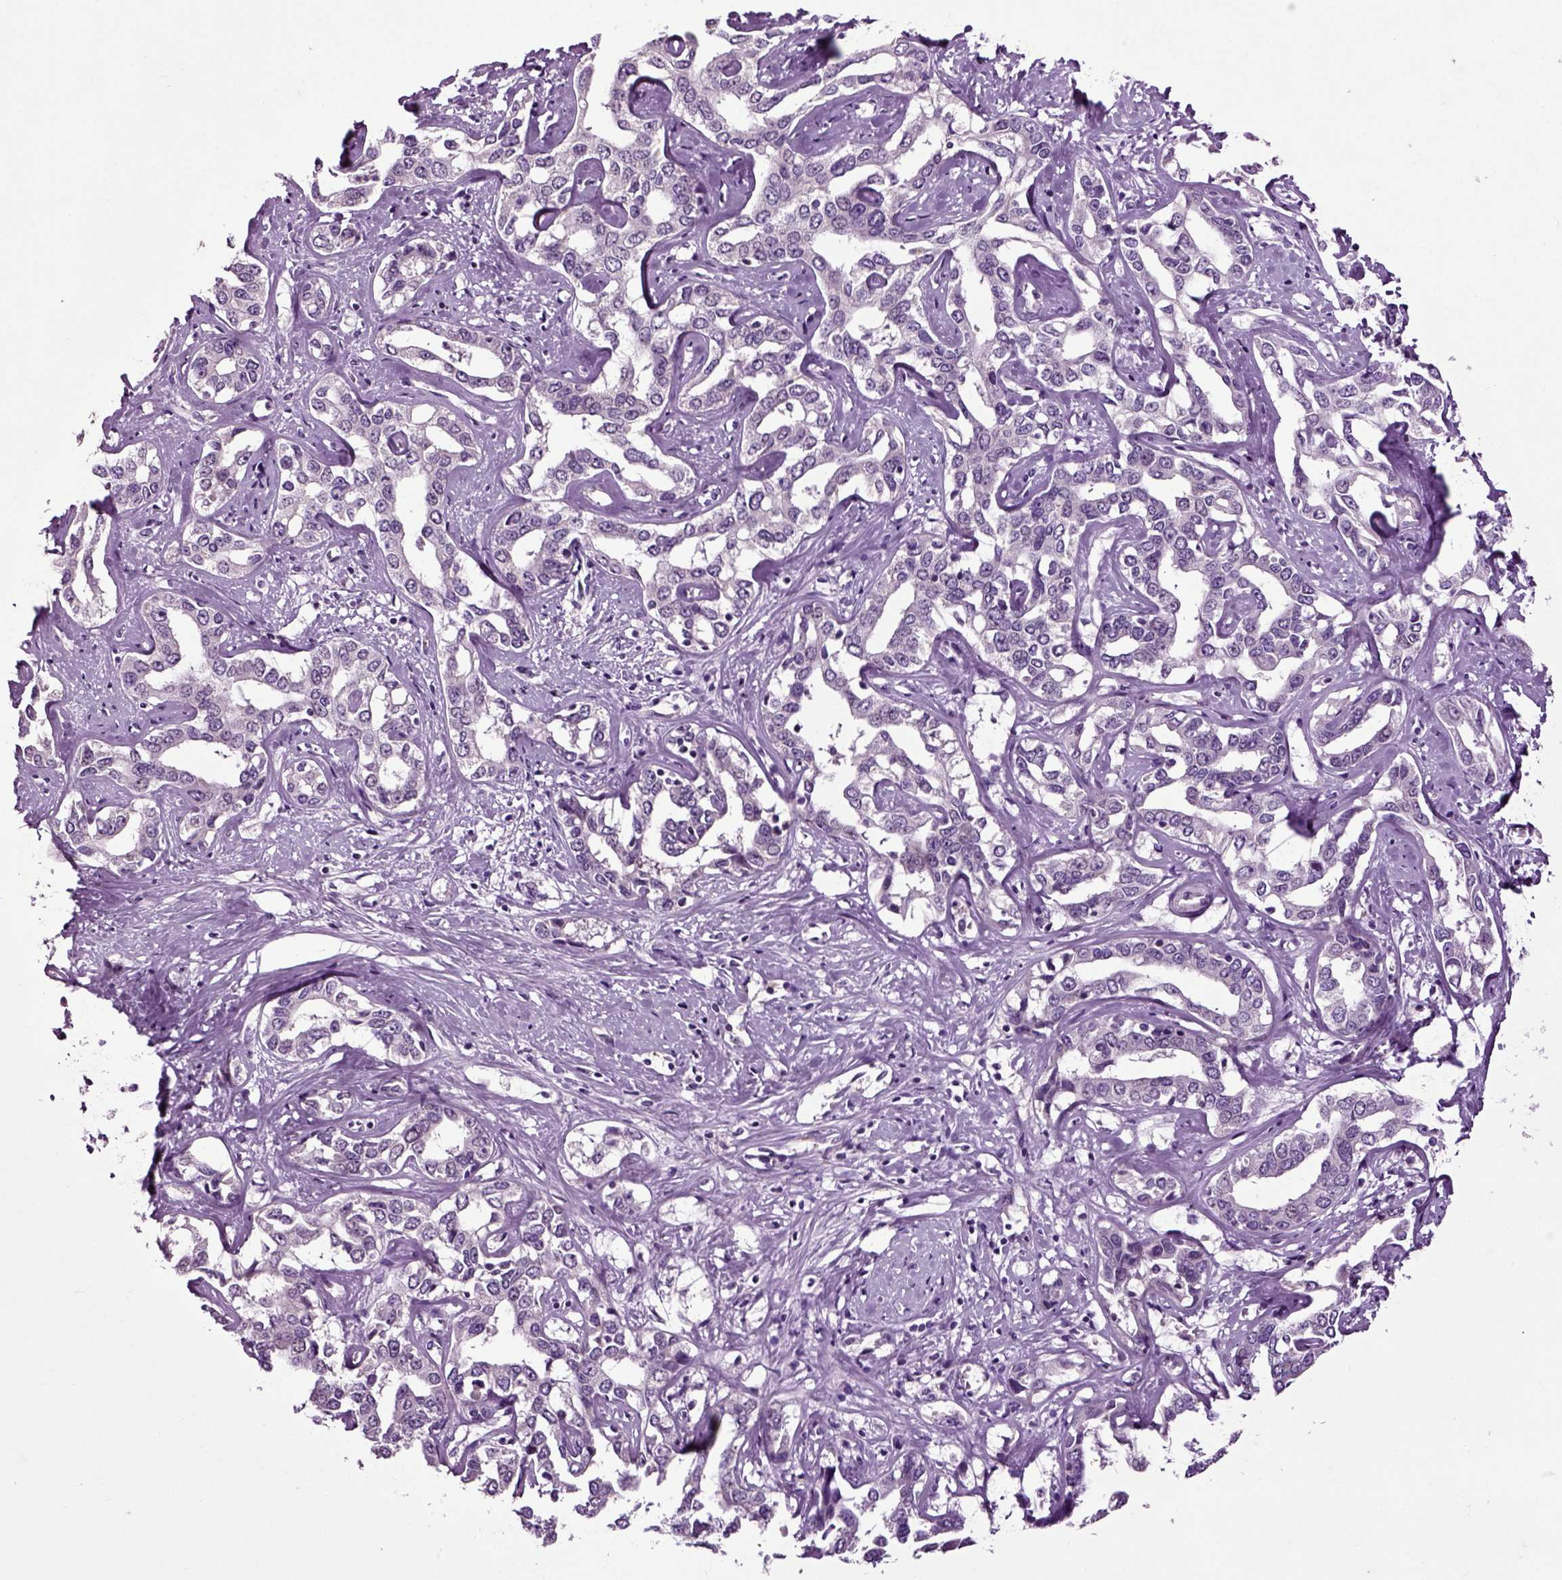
{"staining": {"intensity": "negative", "quantity": "none", "location": "none"}, "tissue": "liver cancer", "cell_type": "Tumor cells", "image_type": "cancer", "snomed": [{"axis": "morphology", "description": "Cholangiocarcinoma"}, {"axis": "topography", "description": "Liver"}], "caption": "High power microscopy photomicrograph of an IHC photomicrograph of liver cancer (cholangiocarcinoma), revealing no significant staining in tumor cells. The staining was performed using DAB to visualize the protein expression in brown, while the nuclei were stained in blue with hematoxylin (Magnification: 20x).", "gene": "CRHR1", "patient": {"sex": "male", "age": 59}}